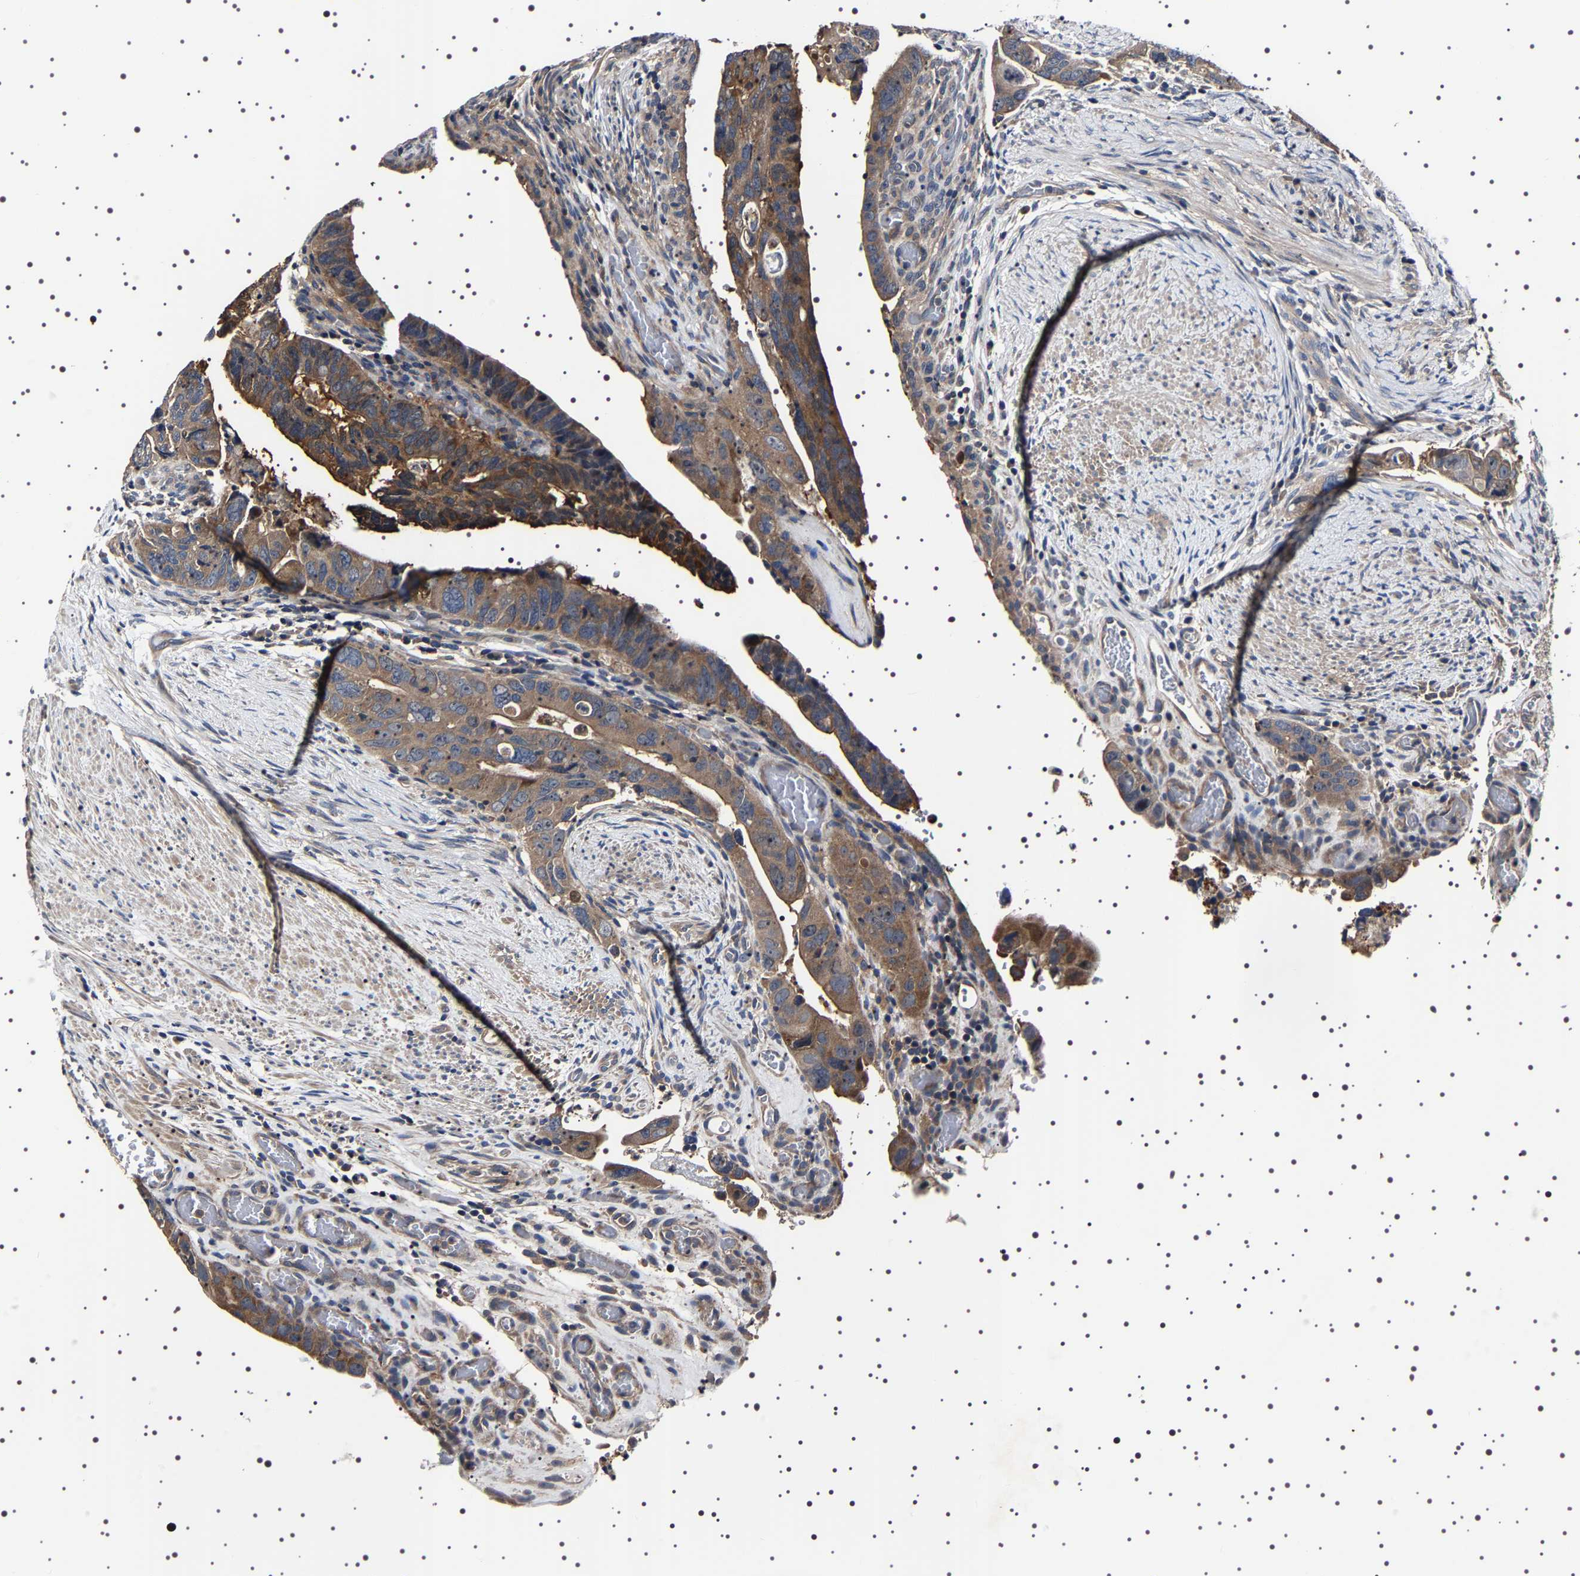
{"staining": {"intensity": "moderate", "quantity": ">75%", "location": "cytoplasmic/membranous"}, "tissue": "colorectal cancer", "cell_type": "Tumor cells", "image_type": "cancer", "snomed": [{"axis": "morphology", "description": "Adenocarcinoma, NOS"}, {"axis": "topography", "description": "Rectum"}], "caption": "Colorectal cancer (adenocarcinoma) stained with a protein marker reveals moderate staining in tumor cells.", "gene": "TARBP1", "patient": {"sex": "male", "age": 53}}